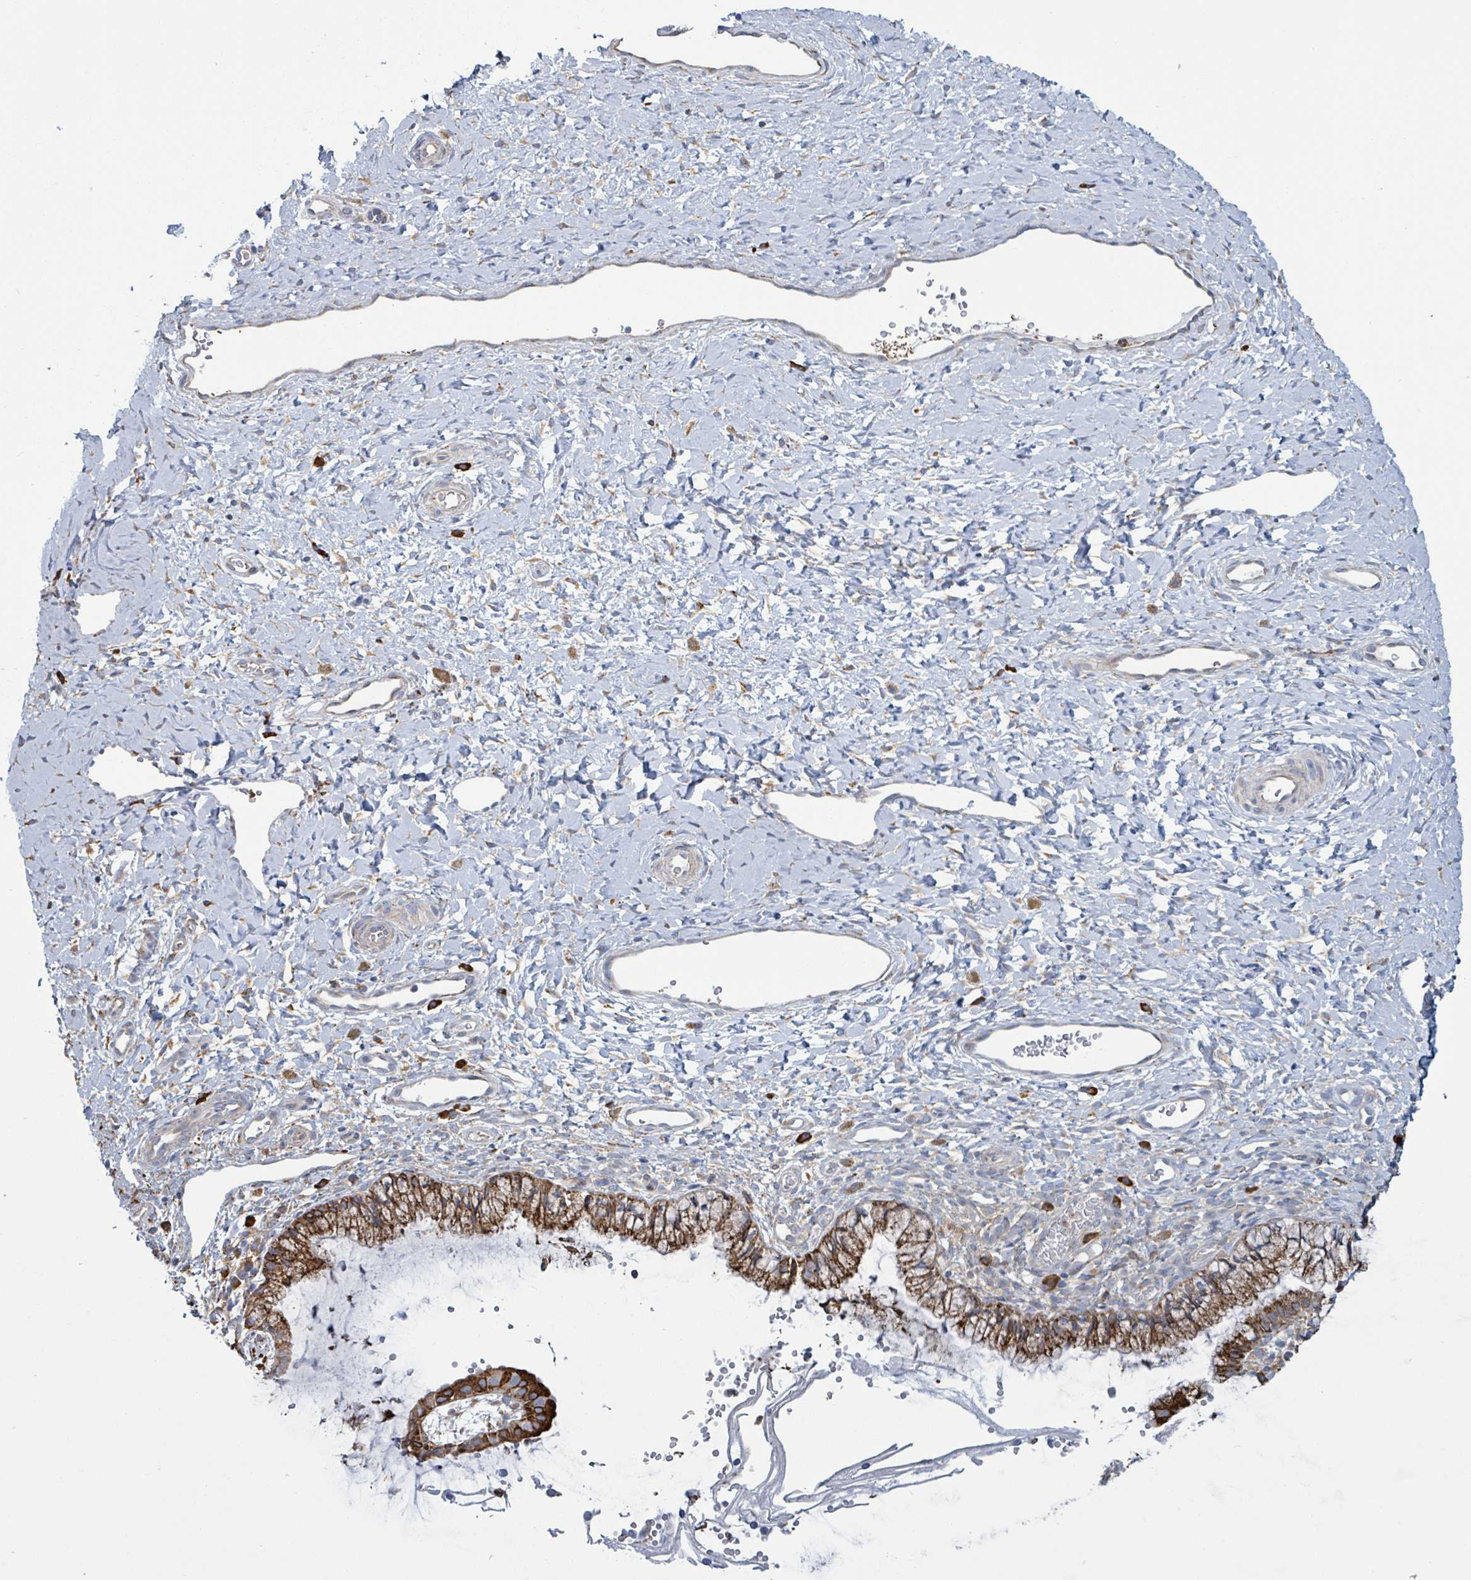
{"staining": {"intensity": "strong", "quantity": ">75%", "location": "cytoplasmic/membranous"}, "tissue": "cervix", "cell_type": "Glandular cells", "image_type": "normal", "snomed": [{"axis": "morphology", "description": "Normal tissue, NOS"}, {"axis": "topography", "description": "Cervix"}], "caption": "Immunohistochemical staining of normal human cervix reveals >75% levels of strong cytoplasmic/membranous protein staining in about >75% of glandular cells.", "gene": "RFPL4AL1", "patient": {"sex": "female", "age": 36}}